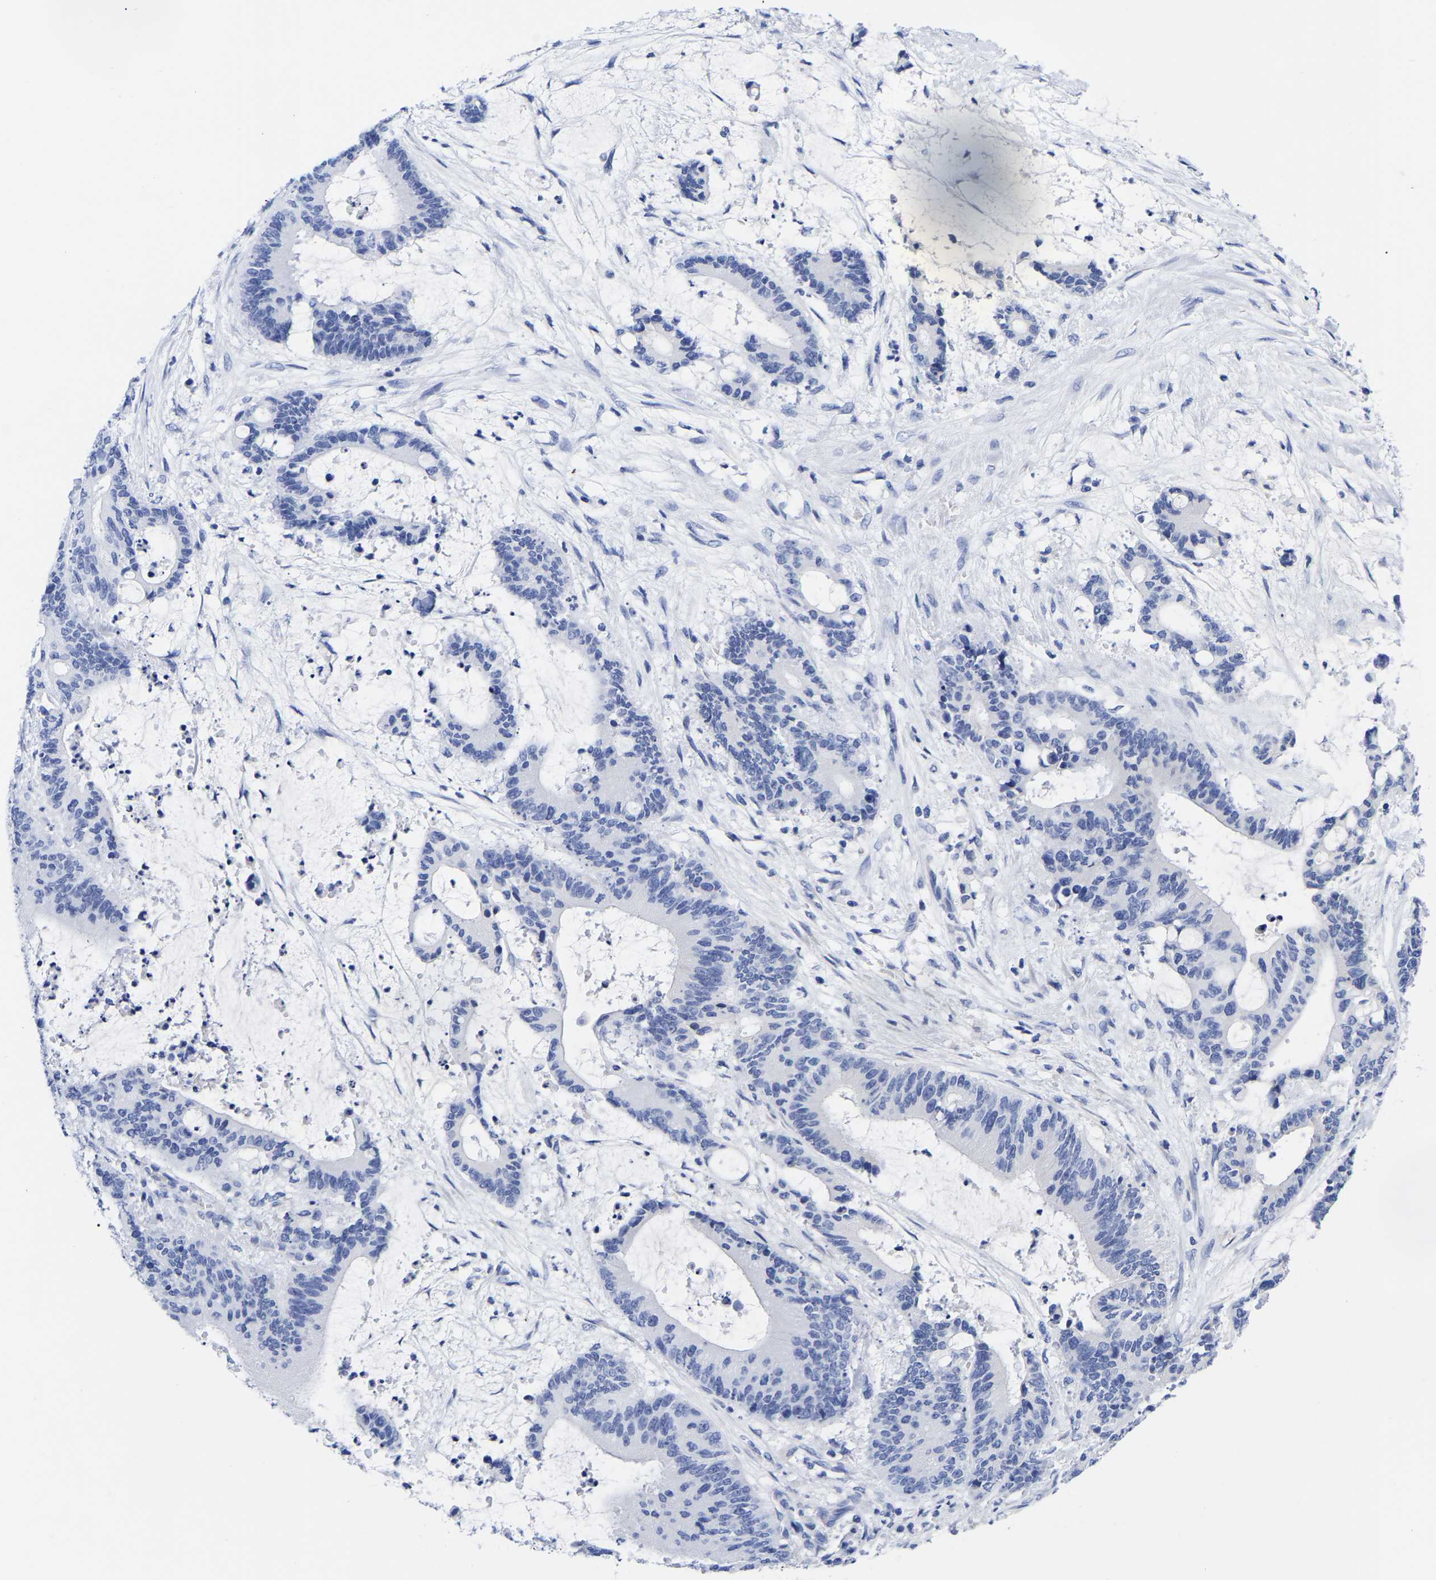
{"staining": {"intensity": "negative", "quantity": "none", "location": "none"}, "tissue": "liver cancer", "cell_type": "Tumor cells", "image_type": "cancer", "snomed": [{"axis": "morphology", "description": "Normal tissue, NOS"}, {"axis": "morphology", "description": "Cholangiocarcinoma"}, {"axis": "topography", "description": "Liver"}, {"axis": "topography", "description": "Peripheral nerve tissue"}], "caption": "Liver cancer (cholangiocarcinoma) was stained to show a protein in brown. There is no significant expression in tumor cells.", "gene": "CFAP298", "patient": {"sex": "female", "age": 73}}